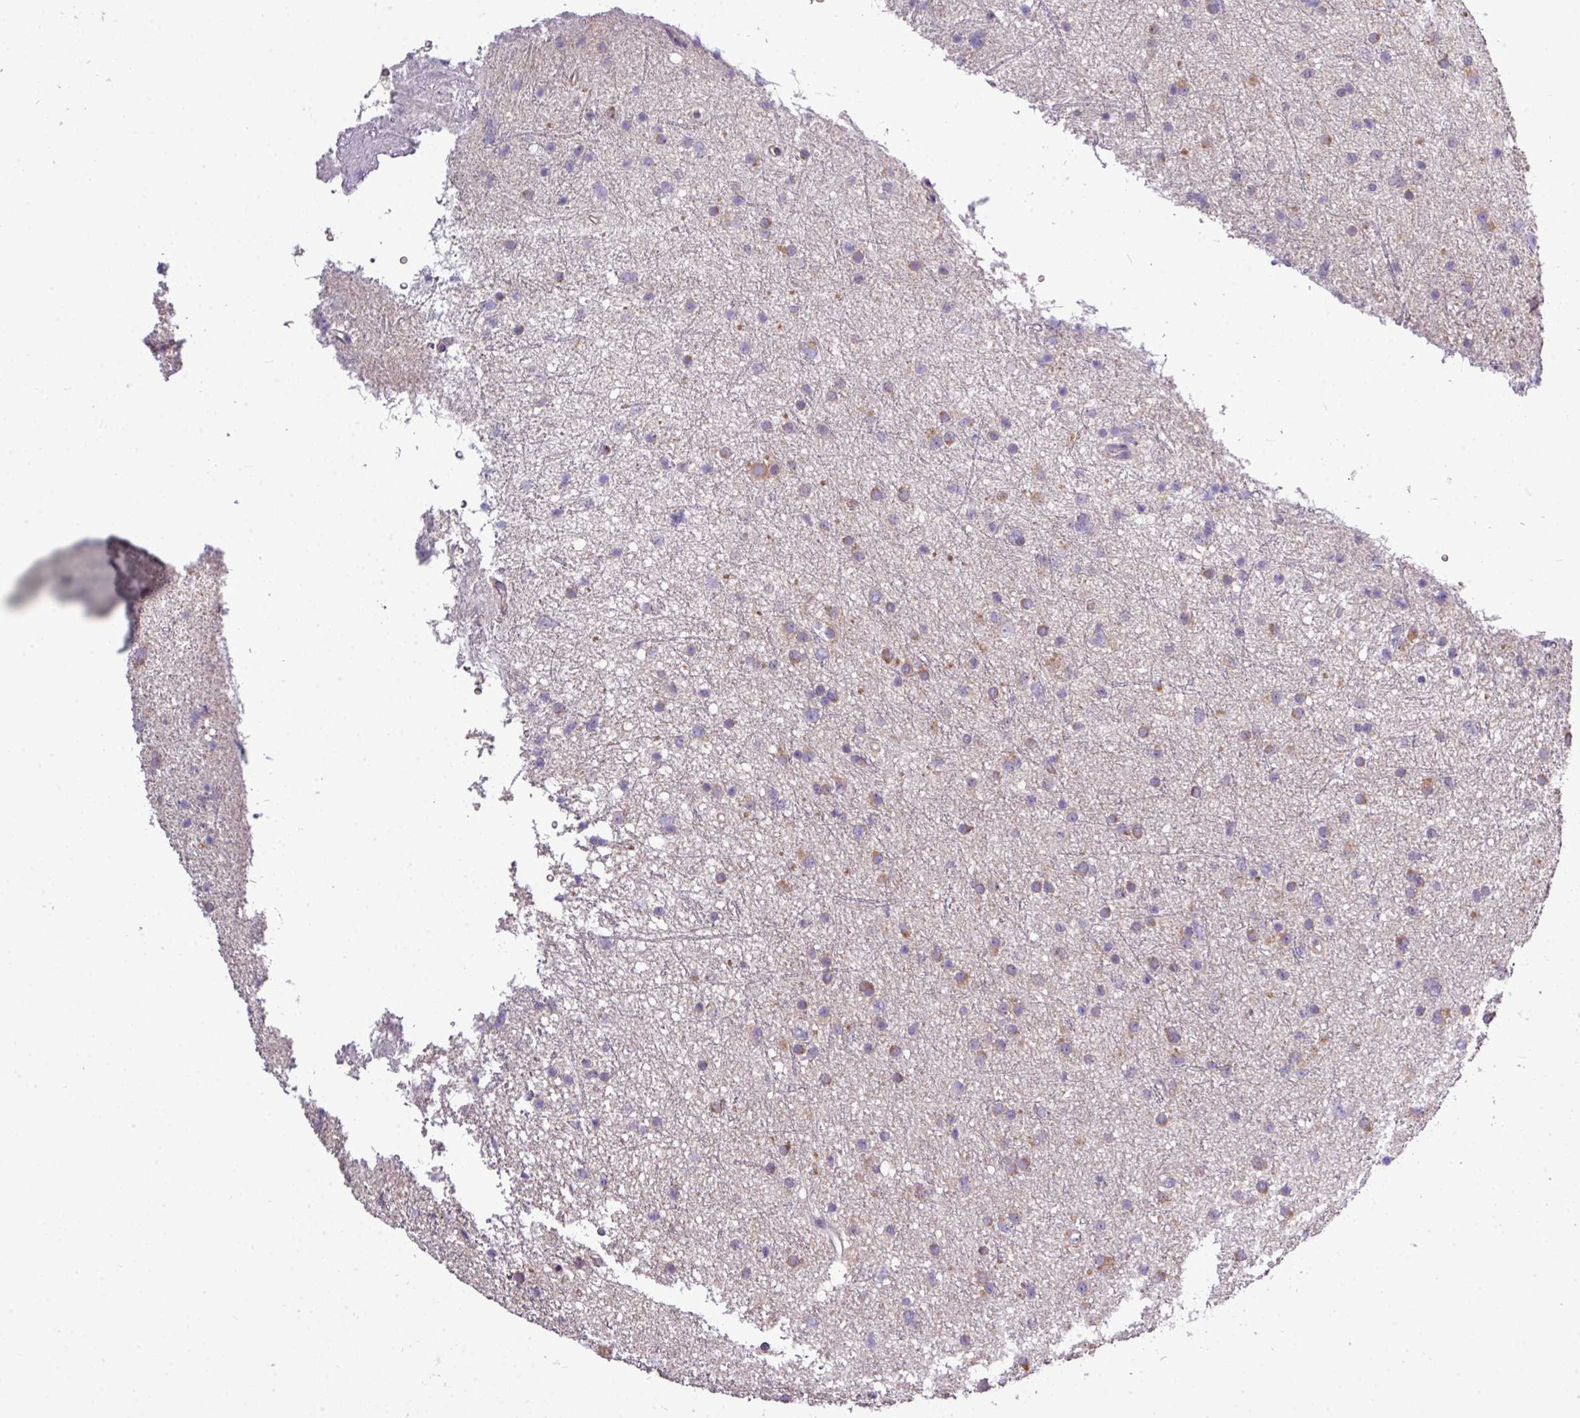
{"staining": {"intensity": "moderate", "quantity": "25%-75%", "location": "cytoplasmic/membranous"}, "tissue": "glioma", "cell_type": "Tumor cells", "image_type": "cancer", "snomed": [{"axis": "morphology", "description": "Glioma, malignant, Low grade"}, {"axis": "topography", "description": "Cerebral cortex"}], "caption": "Immunohistochemical staining of low-grade glioma (malignant) displays medium levels of moderate cytoplasmic/membranous staining in about 25%-75% of tumor cells.", "gene": "AGAP5", "patient": {"sex": "female", "age": 39}}